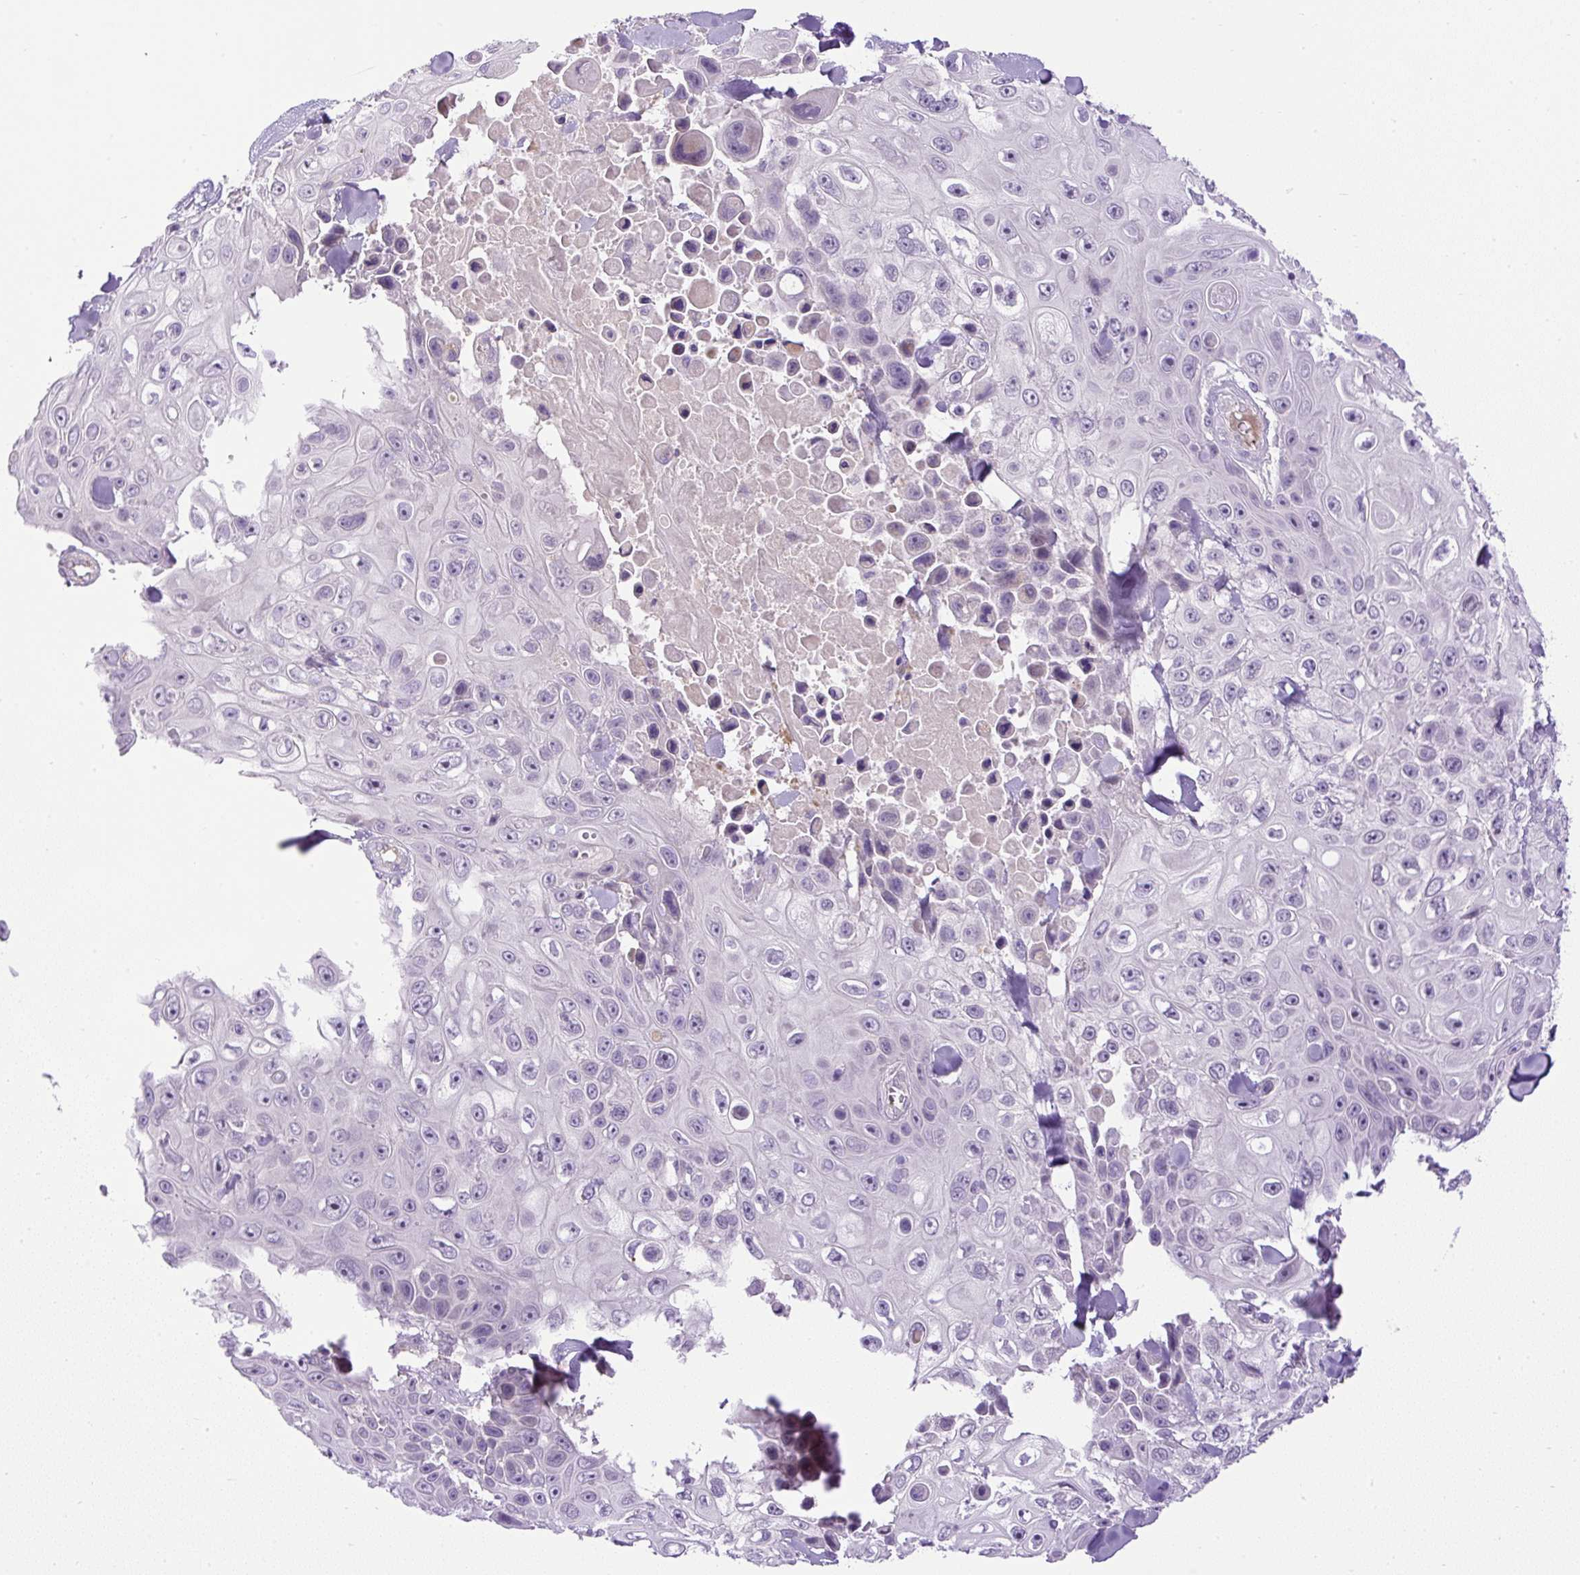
{"staining": {"intensity": "negative", "quantity": "none", "location": "none"}, "tissue": "skin cancer", "cell_type": "Tumor cells", "image_type": "cancer", "snomed": [{"axis": "morphology", "description": "Squamous cell carcinoma, NOS"}, {"axis": "topography", "description": "Skin"}], "caption": "Immunohistochemical staining of skin cancer demonstrates no significant positivity in tumor cells.", "gene": "LEFTY2", "patient": {"sex": "male", "age": 82}}